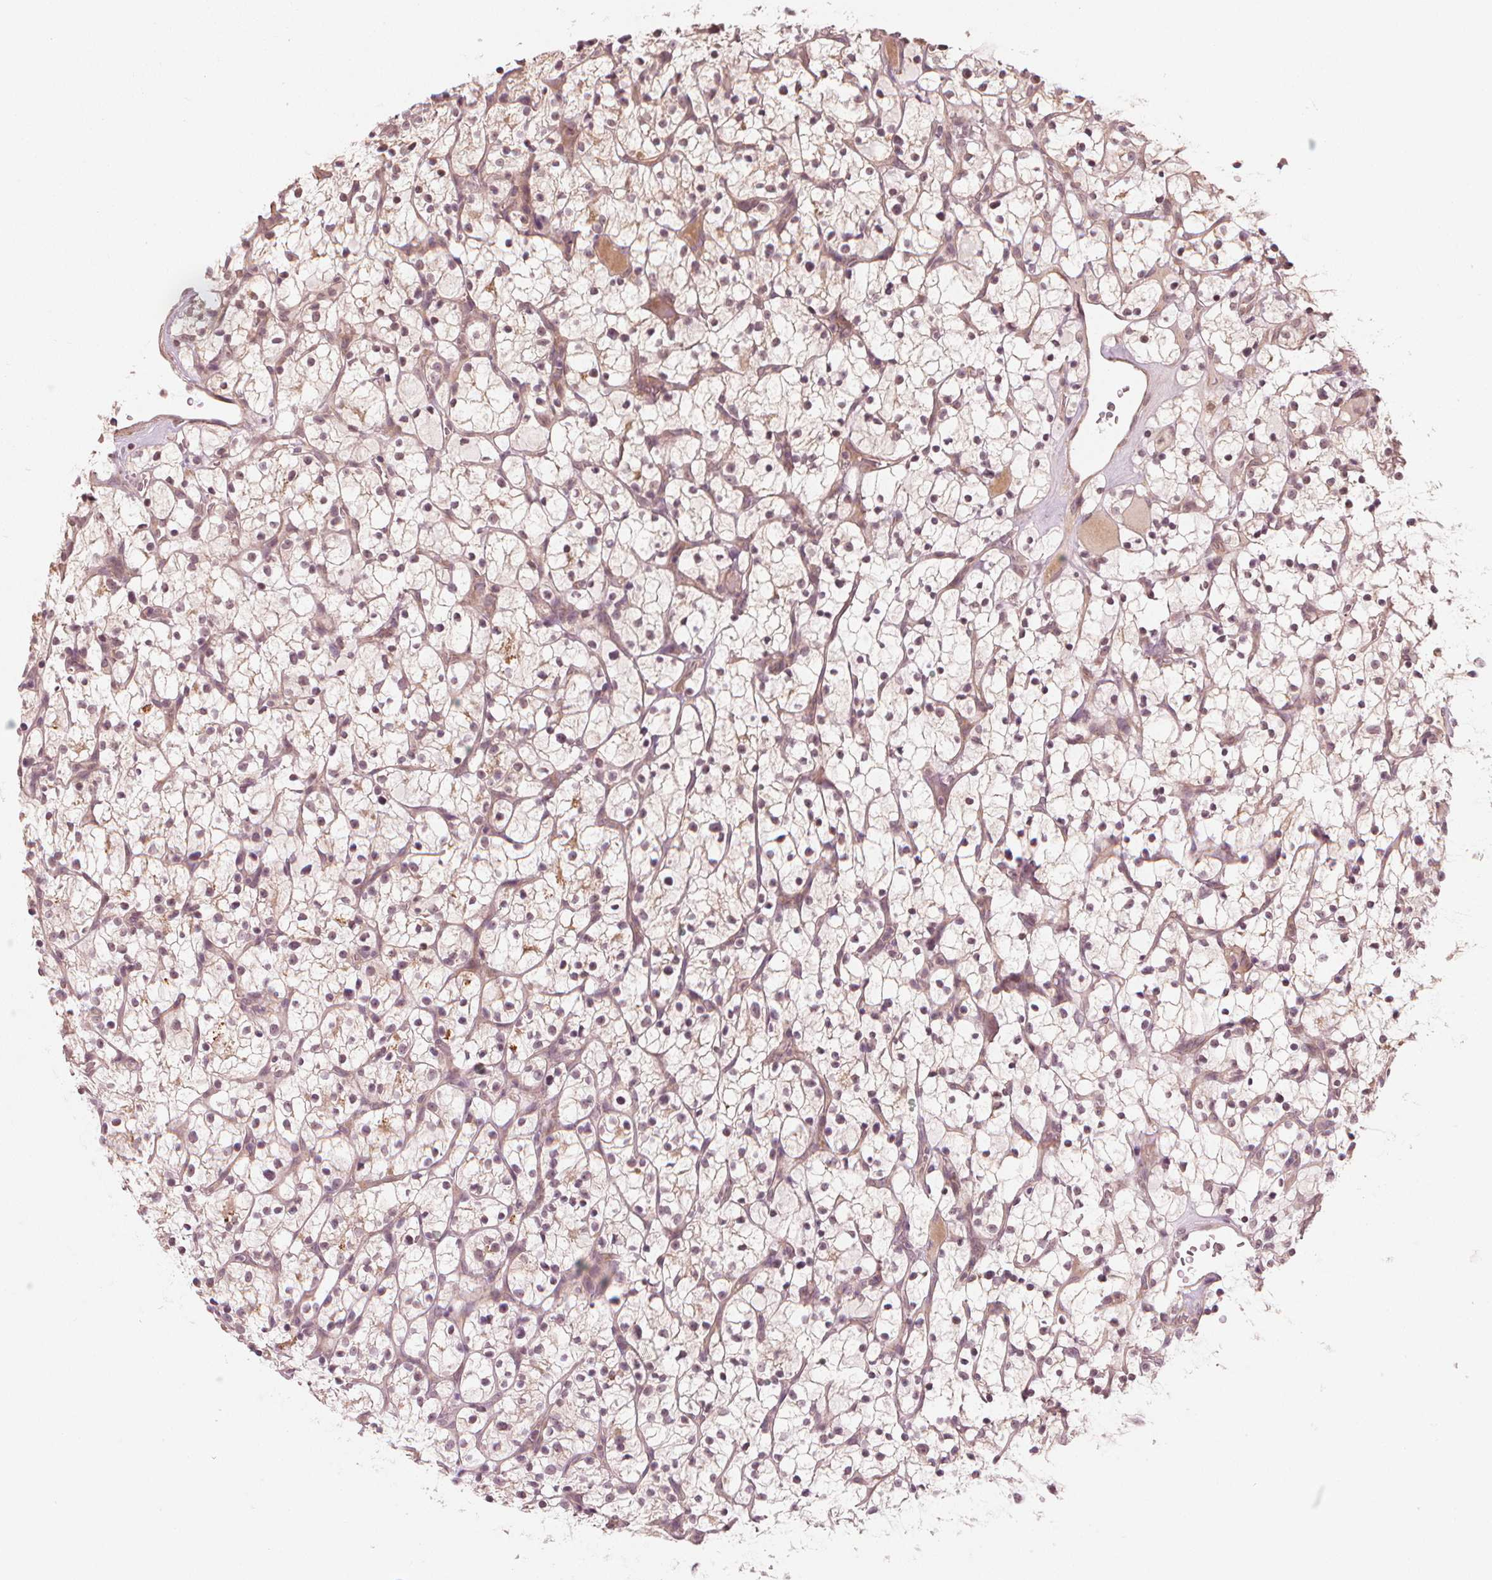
{"staining": {"intensity": "weak", "quantity": "<25%", "location": "cytoplasmic/membranous"}, "tissue": "renal cancer", "cell_type": "Tumor cells", "image_type": "cancer", "snomed": [{"axis": "morphology", "description": "Adenocarcinoma, NOS"}, {"axis": "topography", "description": "Kidney"}], "caption": "This is an immunohistochemistry image of human renal cancer. There is no positivity in tumor cells.", "gene": "CLBA1", "patient": {"sex": "female", "age": 64}}